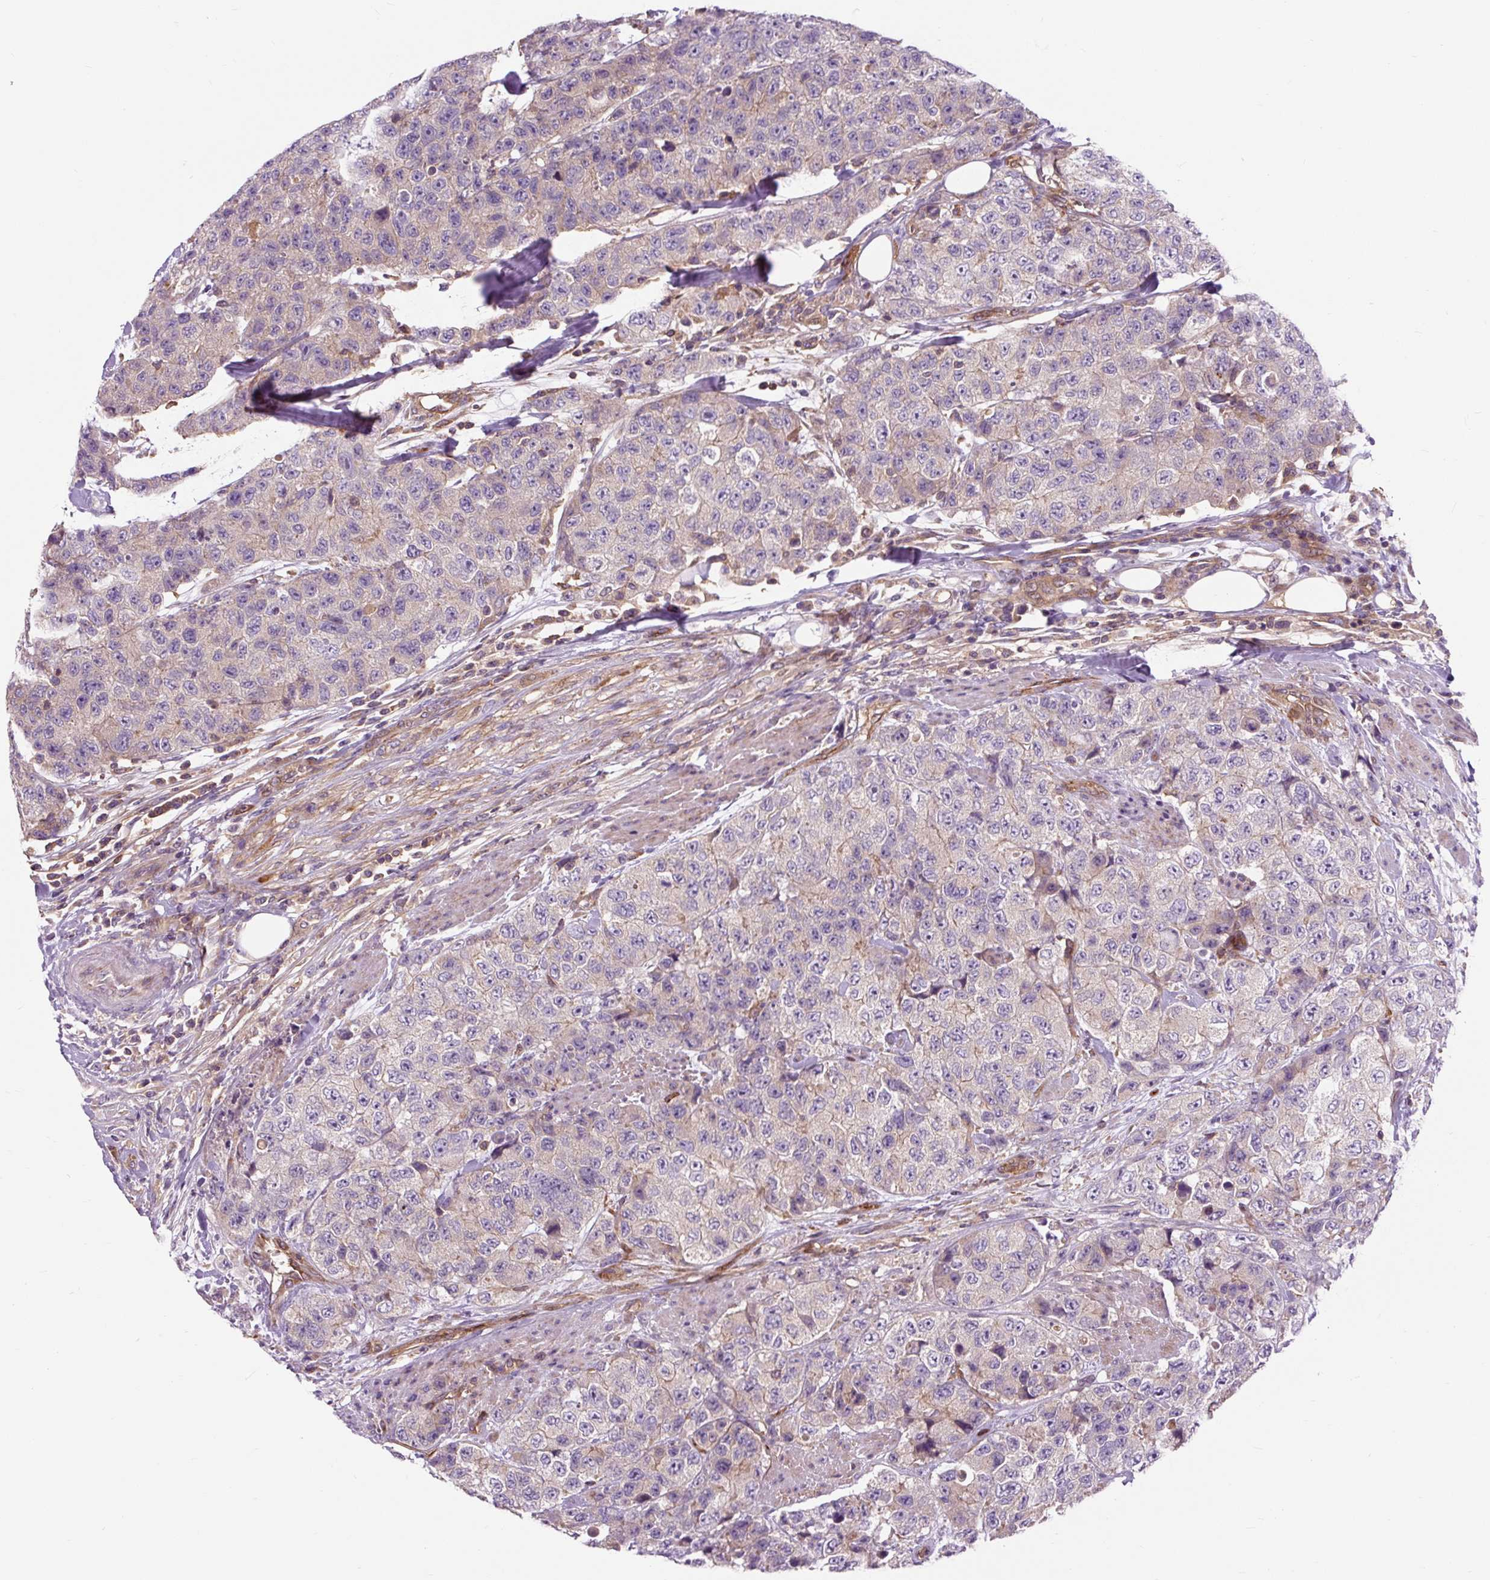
{"staining": {"intensity": "negative", "quantity": "none", "location": "none"}, "tissue": "urothelial cancer", "cell_type": "Tumor cells", "image_type": "cancer", "snomed": [{"axis": "morphology", "description": "Urothelial carcinoma, High grade"}, {"axis": "topography", "description": "Urinary bladder"}], "caption": "Tumor cells show no significant staining in high-grade urothelial carcinoma. Nuclei are stained in blue.", "gene": "PCDHGB3", "patient": {"sex": "female", "age": 78}}